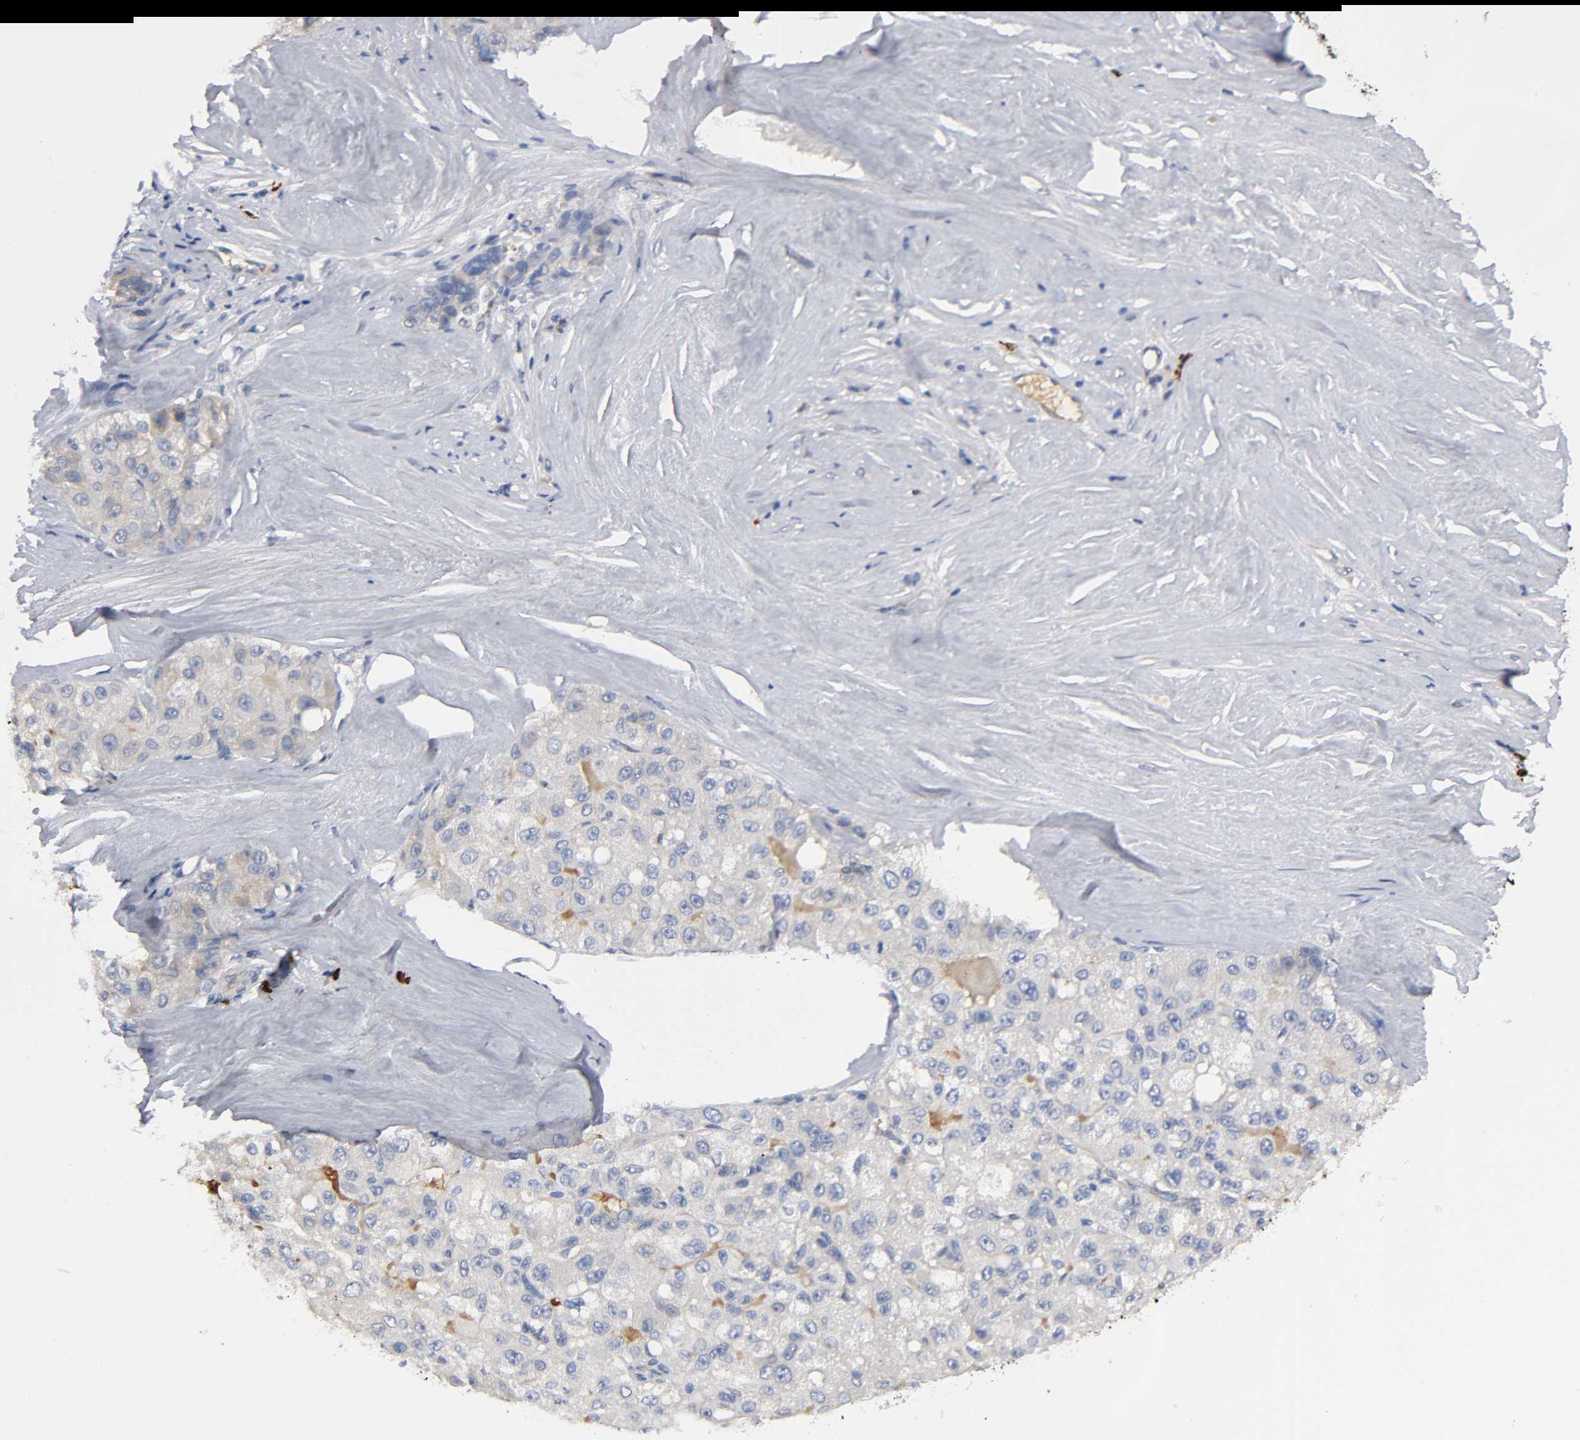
{"staining": {"intensity": "weak", "quantity": "25%-75%", "location": "cytoplasmic/membranous"}, "tissue": "liver cancer", "cell_type": "Tumor cells", "image_type": "cancer", "snomed": [{"axis": "morphology", "description": "Carcinoma, Hepatocellular, NOS"}, {"axis": "topography", "description": "Liver"}], "caption": "The histopathology image displays staining of hepatocellular carcinoma (liver), revealing weak cytoplasmic/membranous protein expression (brown color) within tumor cells. Immunohistochemistry stains the protein of interest in brown and the nuclei are stained blue.", "gene": "NOVA1", "patient": {"sex": "male", "age": 80}}